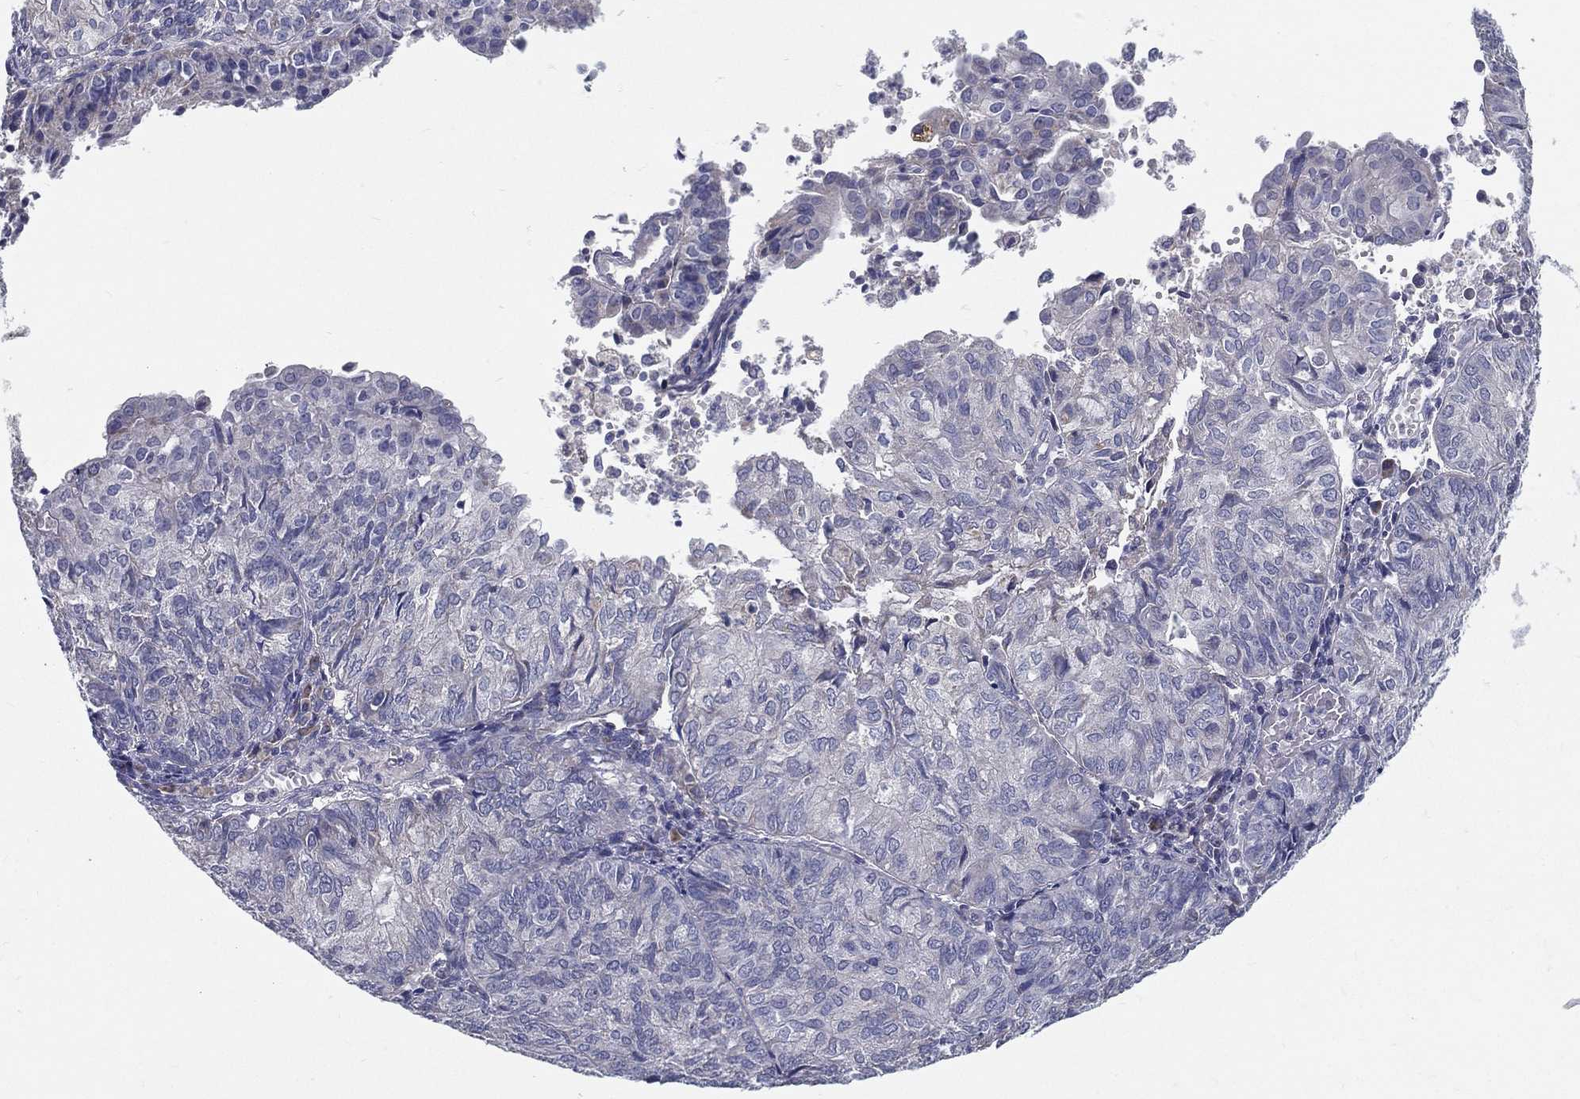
{"staining": {"intensity": "negative", "quantity": "none", "location": "none"}, "tissue": "endometrial cancer", "cell_type": "Tumor cells", "image_type": "cancer", "snomed": [{"axis": "morphology", "description": "Adenocarcinoma, NOS"}, {"axis": "topography", "description": "Endometrium"}], "caption": "Tumor cells show no significant staining in adenocarcinoma (endometrial).", "gene": "PCSK1", "patient": {"sex": "female", "age": 82}}